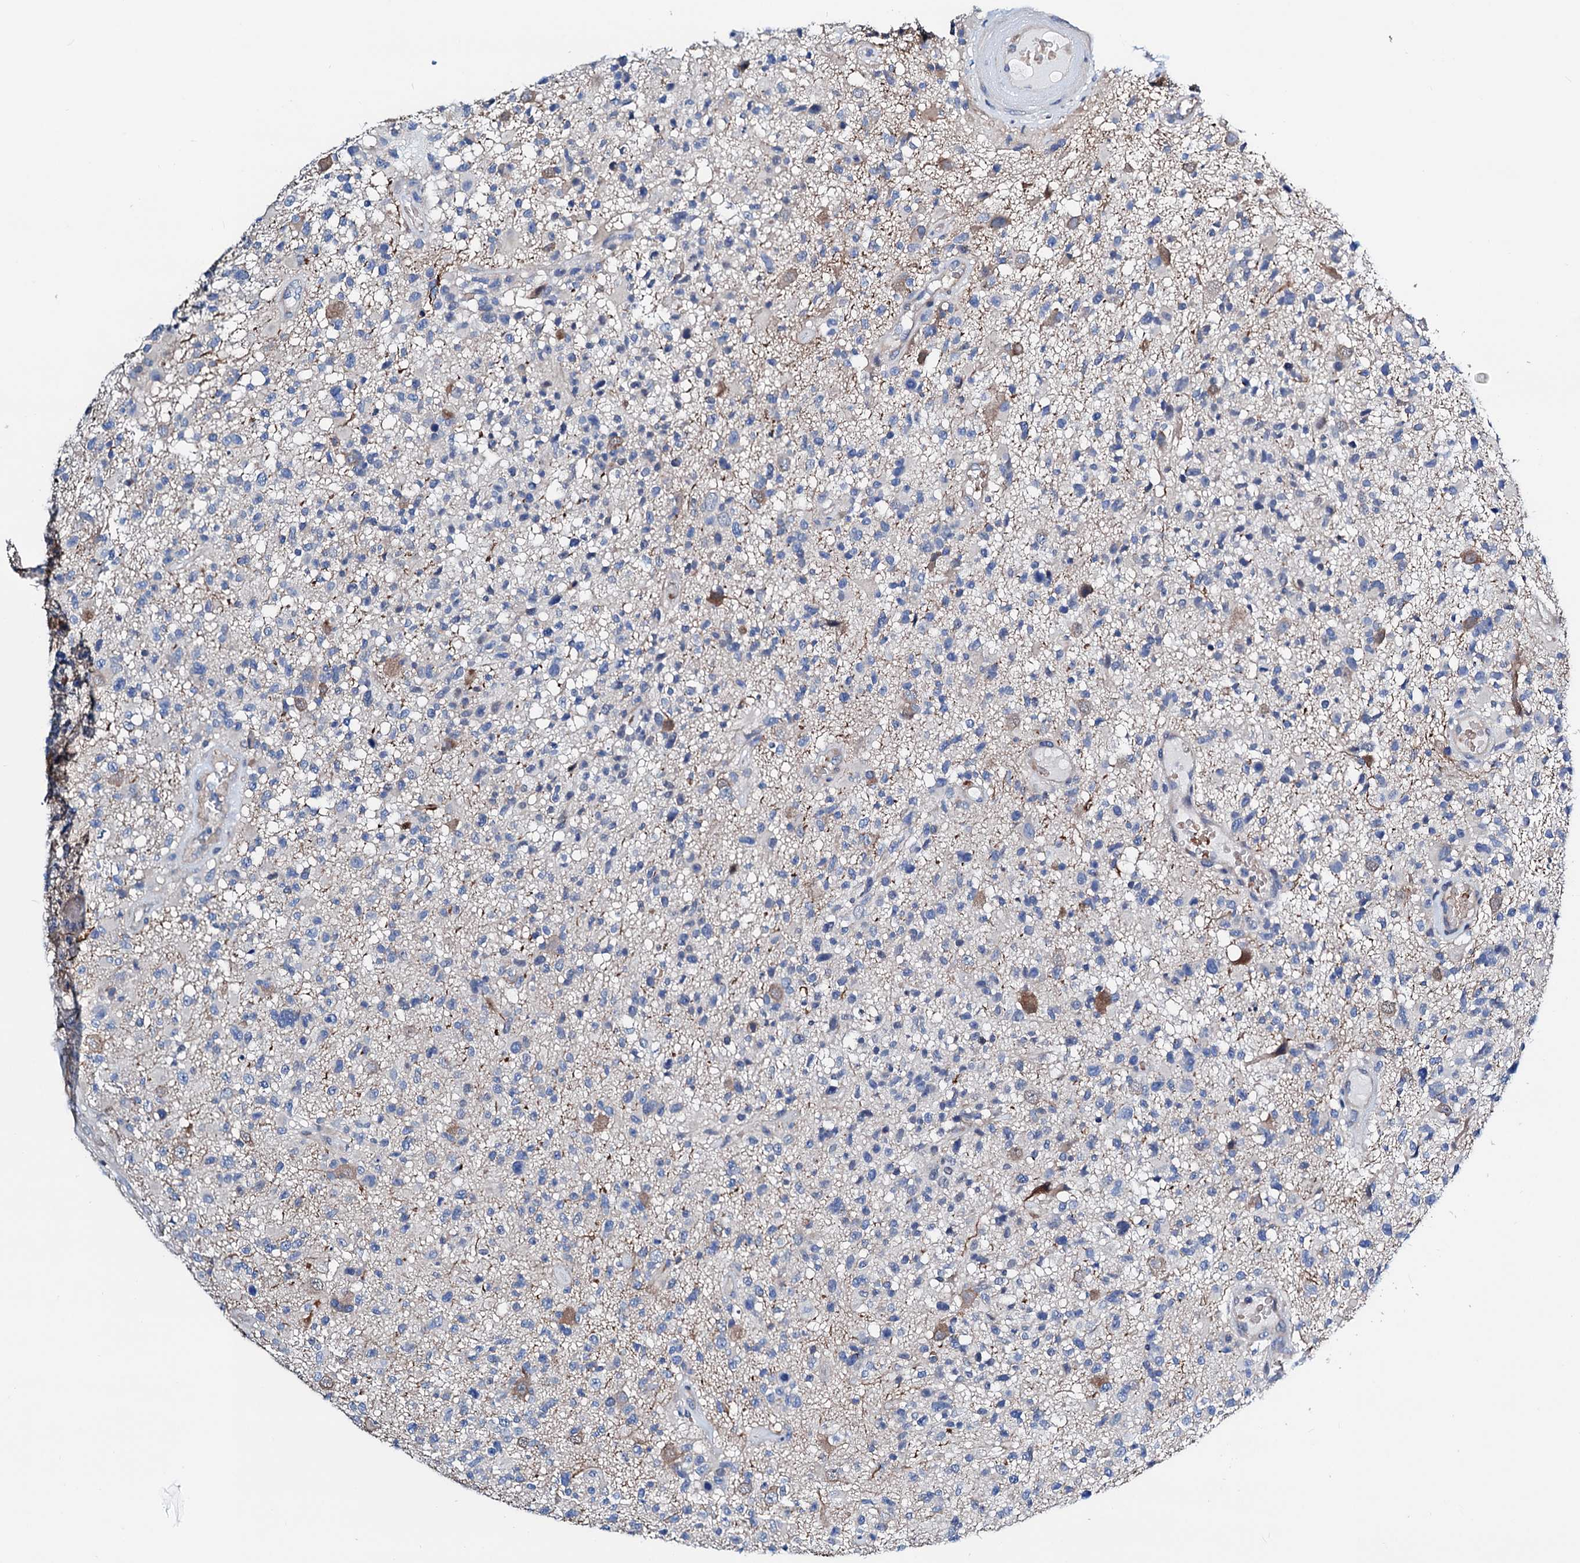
{"staining": {"intensity": "negative", "quantity": "none", "location": "none"}, "tissue": "glioma", "cell_type": "Tumor cells", "image_type": "cancer", "snomed": [{"axis": "morphology", "description": "Glioma, malignant, High grade"}, {"axis": "morphology", "description": "Glioblastoma, NOS"}, {"axis": "topography", "description": "Brain"}], "caption": "Immunohistochemistry (IHC) histopathology image of neoplastic tissue: glioblastoma stained with DAB displays no significant protein positivity in tumor cells.", "gene": "GCOM1", "patient": {"sex": "male", "age": 60}}